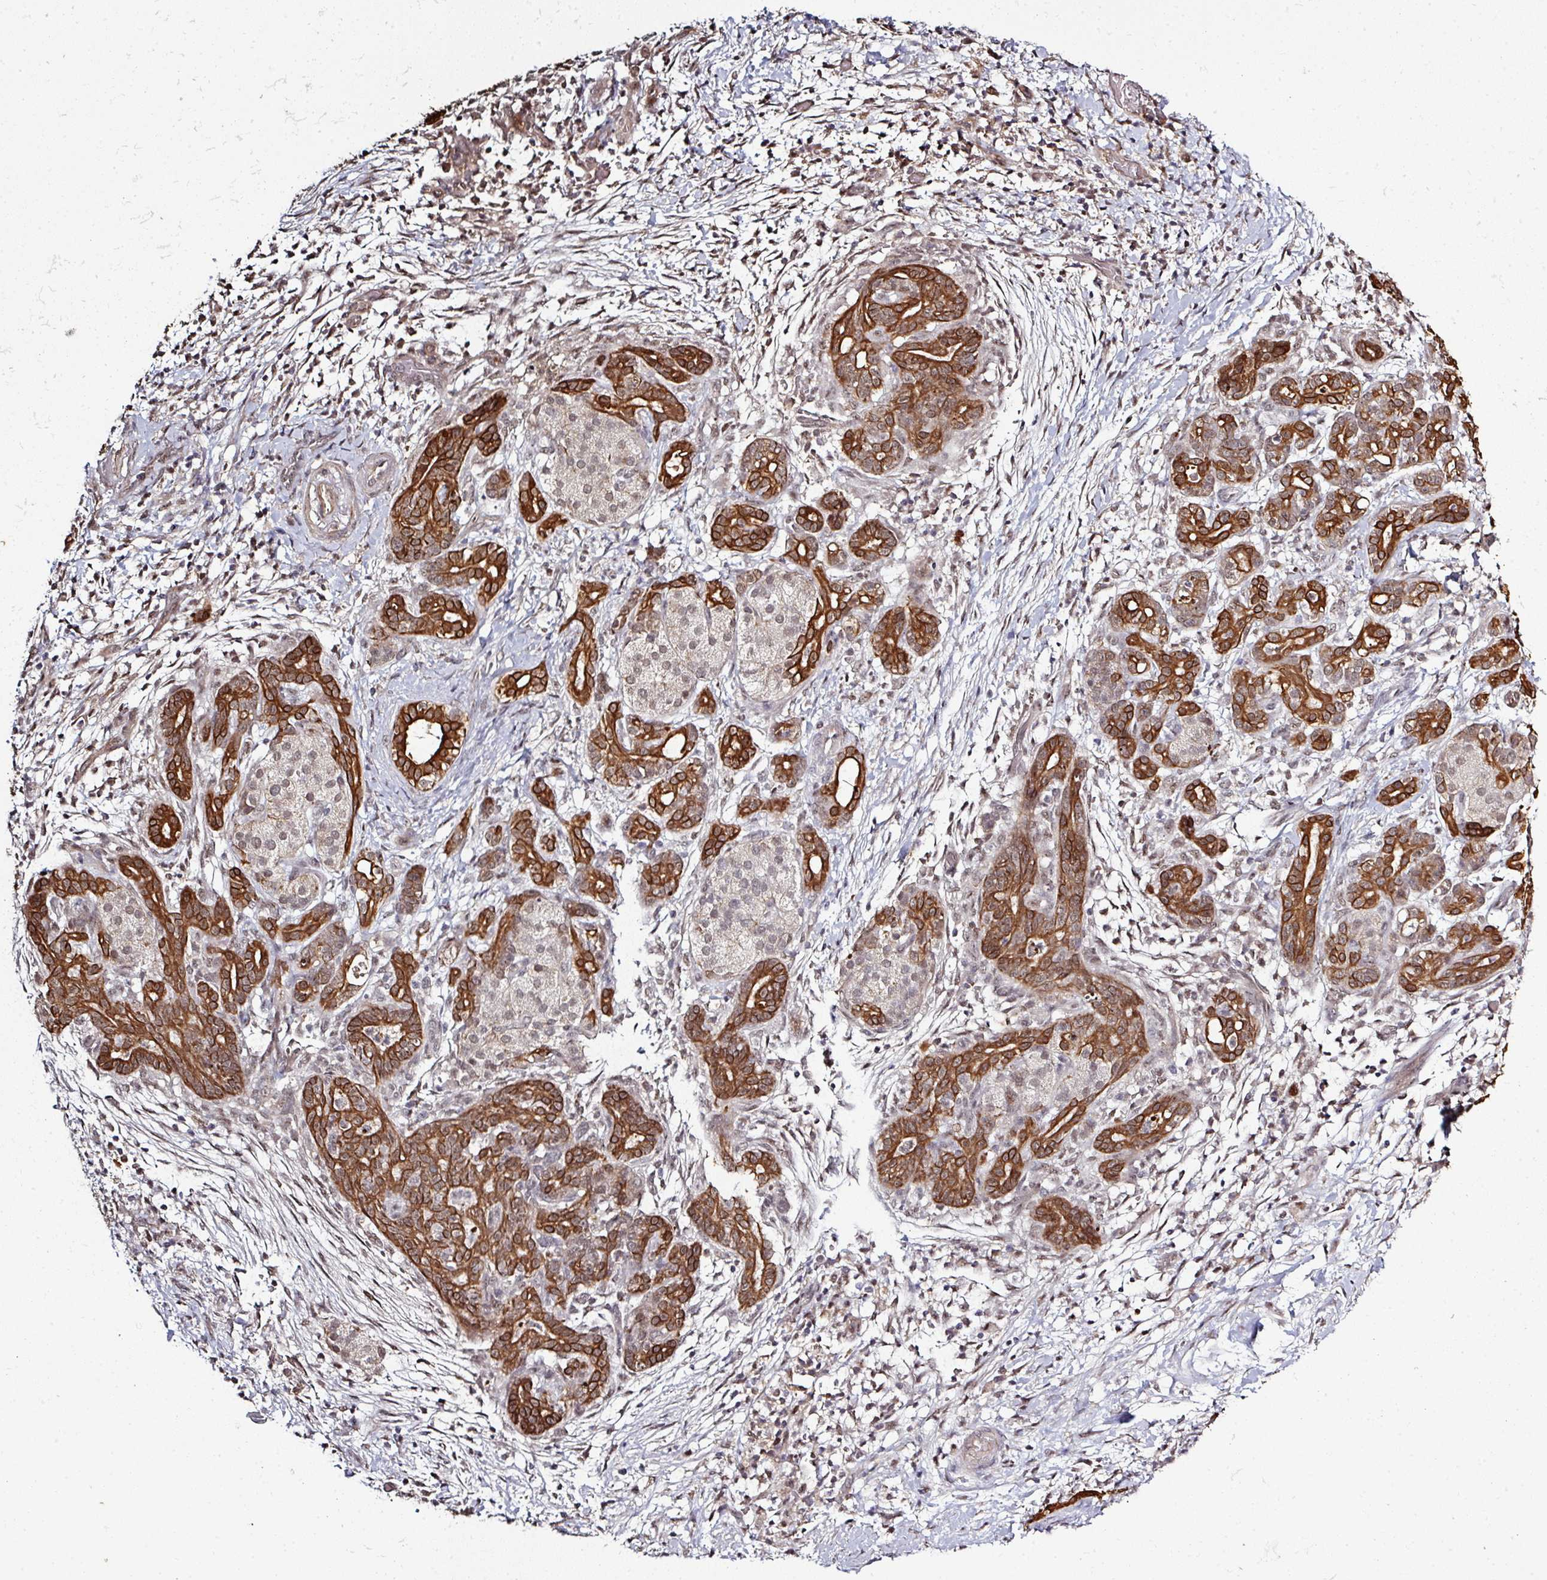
{"staining": {"intensity": "strong", "quantity": ">75%", "location": "cytoplasmic/membranous"}, "tissue": "pancreatic cancer", "cell_type": "Tumor cells", "image_type": "cancer", "snomed": [{"axis": "morphology", "description": "Adenocarcinoma, NOS"}, {"axis": "topography", "description": "Pancreas"}], "caption": "Pancreatic cancer (adenocarcinoma) tissue shows strong cytoplasmic/membranous expression in approximately >75% of tumor cells, visualized by immunohistochemistry.", "gene": "GTF2H3", "patient": {"sex": "male", "age": 44}}